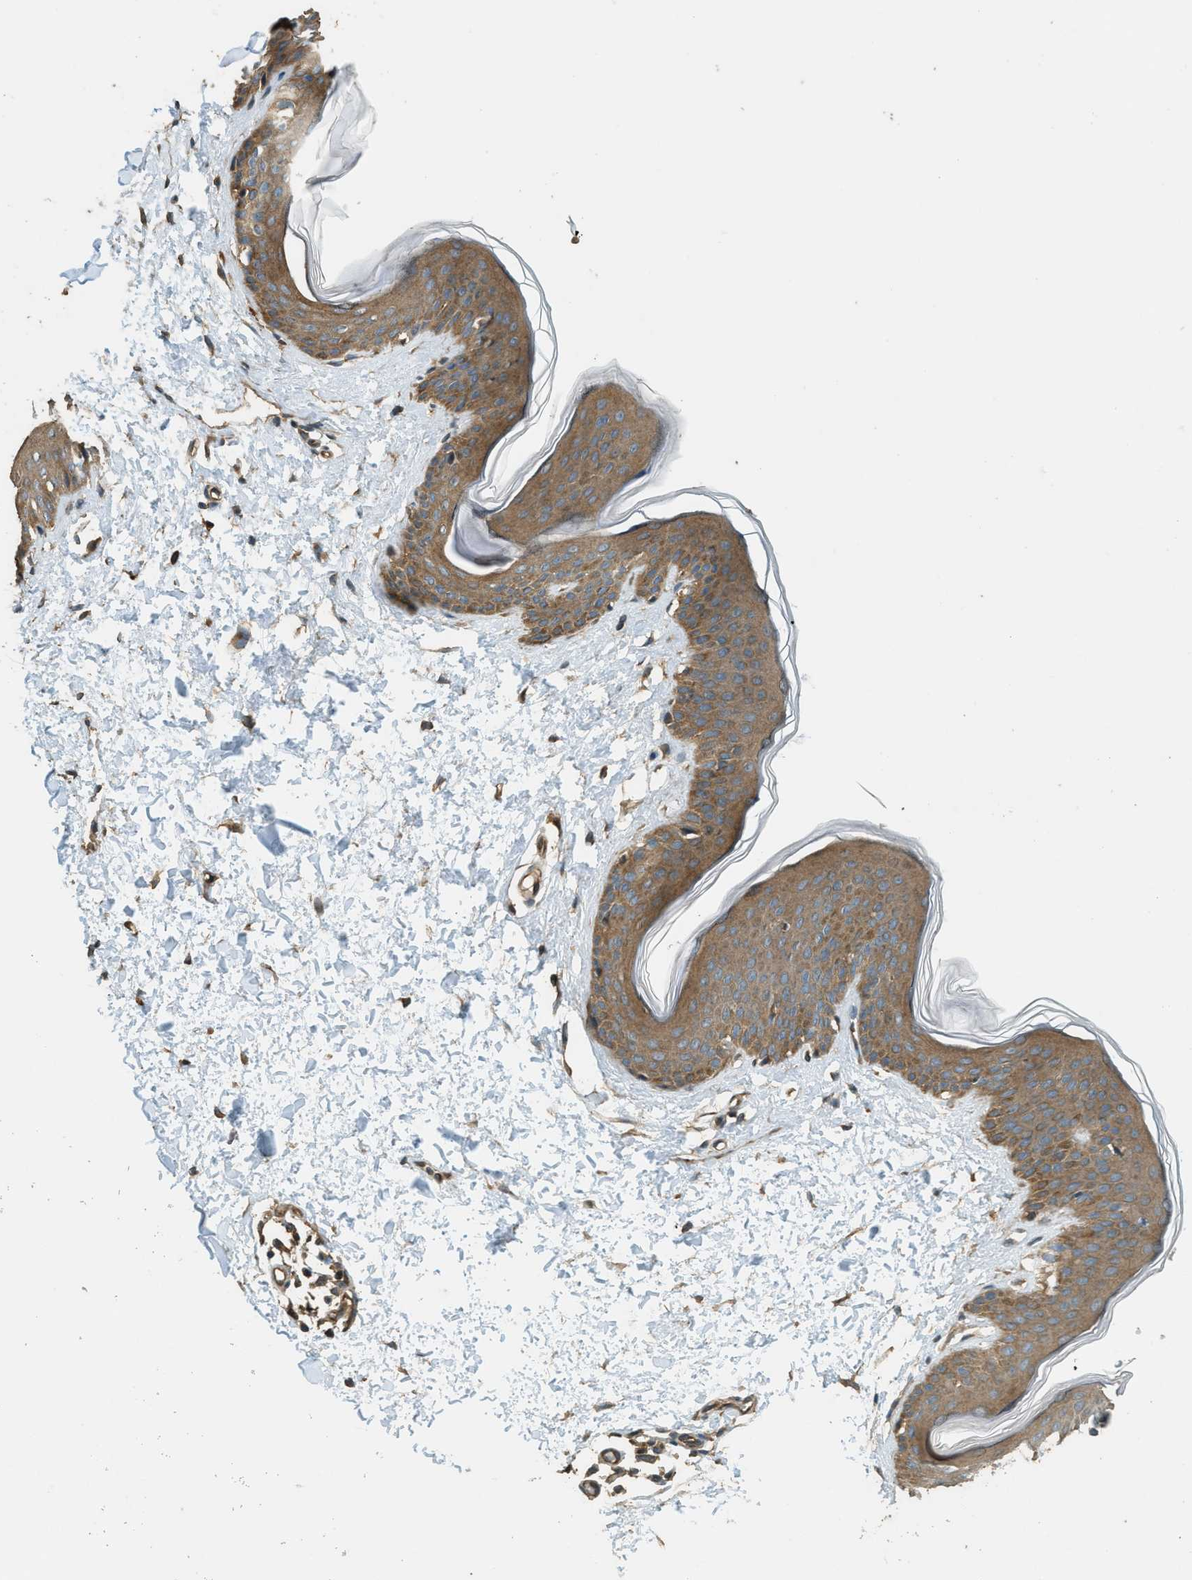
{"staining": {"intensity": "moderate", "quantity": ">75%", "location": "cytoplasmic/membranous"}, "tissue": "skin", "cell_type": "Fibroblasts", "image_type": "normal", "snomed": [{"axis": "morphology", "description": "Normal tissue, NOS"}, {"axis": "topography", "description": "Skin"}], "caption": "A high-resolution micrograph shows IHC staining of benign skin, which reveals moderate cytoplasmic/membranous staining in about >75% of fibroblasts. (Stains: DAB (3,3'-diaminobenzidine) in brown, nuclei in blue, Microscopy: brightfield microscopy at high magnification).", "gene": "MARS1", "patient": {"sex": "female", "age": 17}}